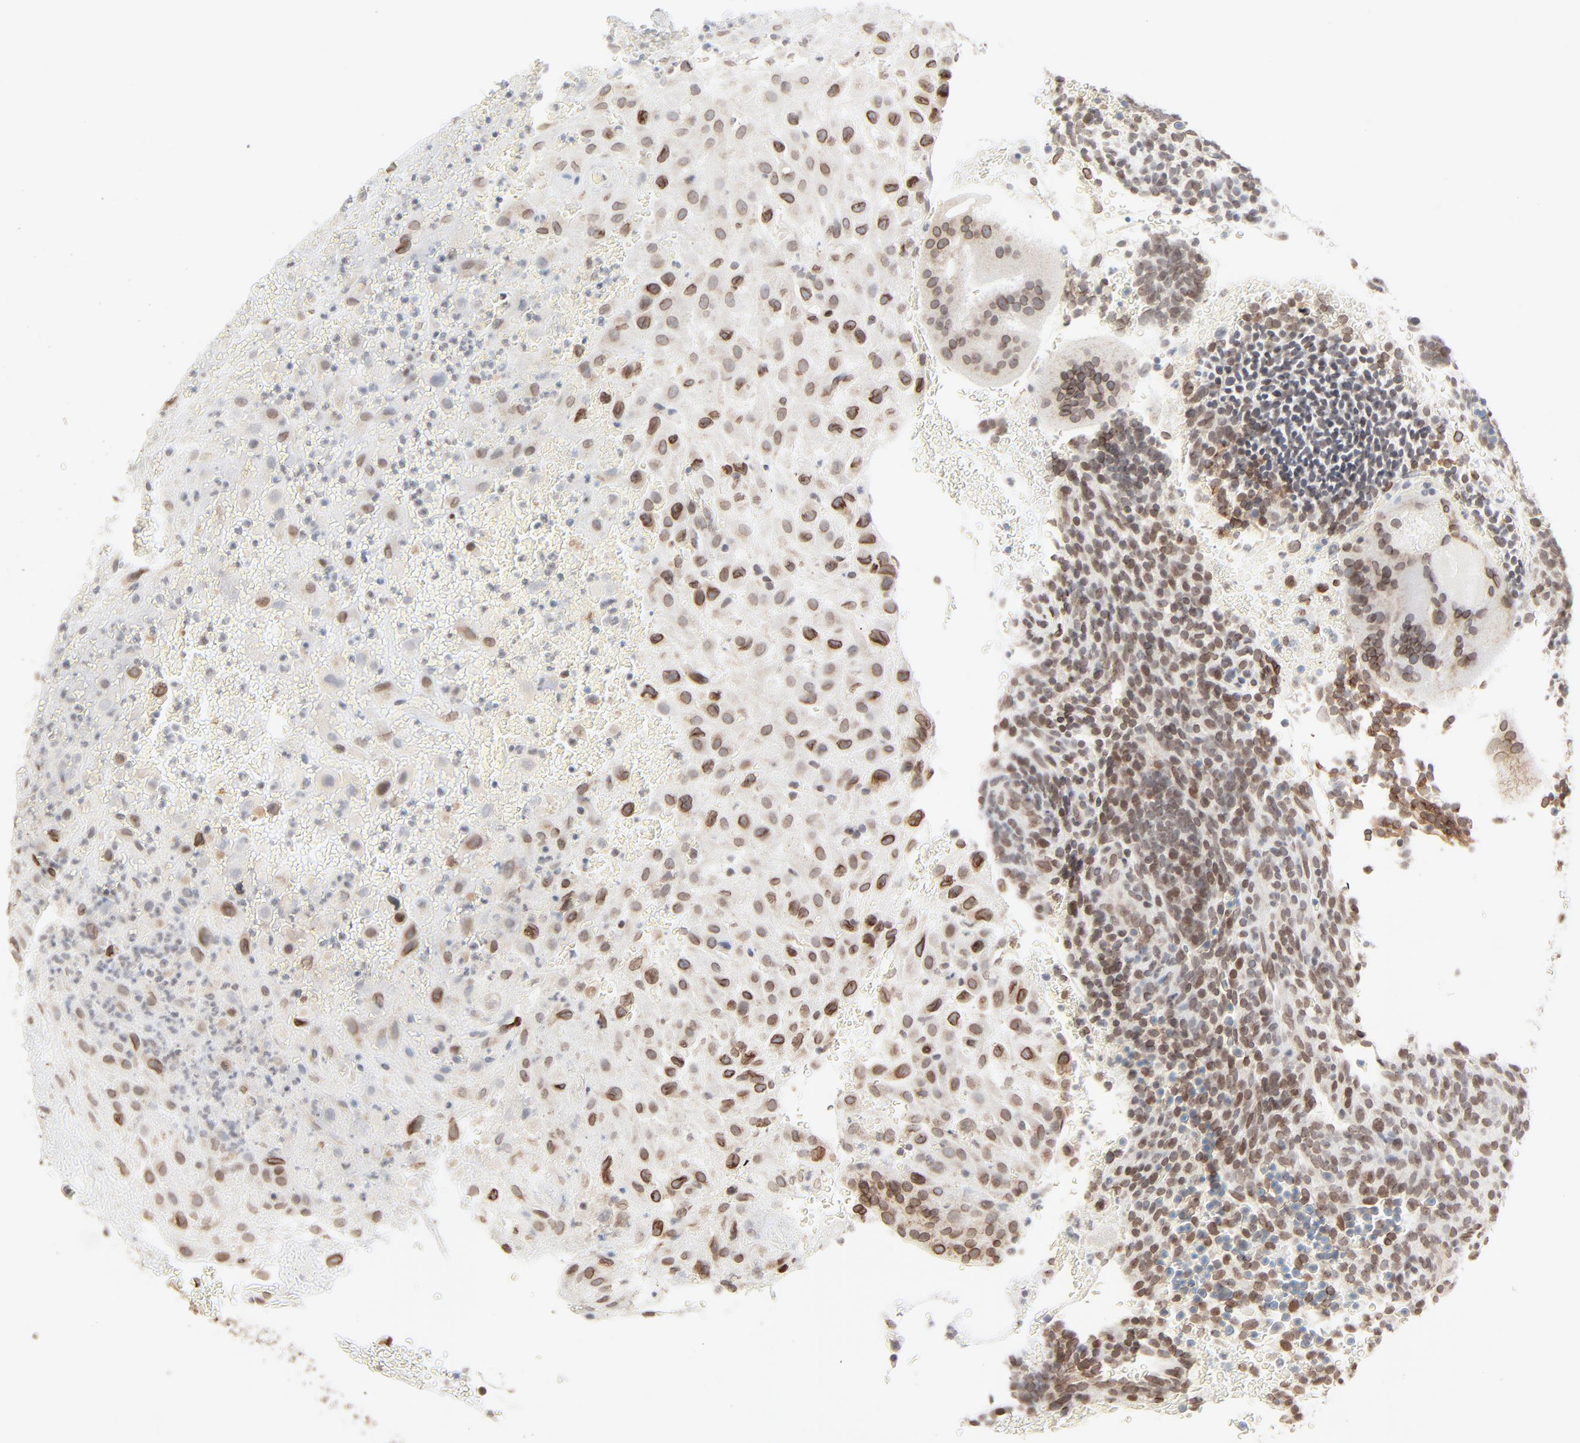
{"staining": {"intensity": "moderate", "quantity": ">75%", "location": "cytoplasmic/membranous,nuclear"}, "tissue": "placenta", "cell_type": "Decidual cells", "image_type": "normal", "snomed": [{"axis": "morphology", "description": "Normal tissue, NOS"}, {"axis": "topography", "description": "Placenta"}], "caption": "Moderate cytoplasmic/membranous,nuclear expression for a protein is seen in about >75% of decidual cells of unremarkable placenta using immunohistochemistry.", "gene": "MAD1L1", "patient": {"sex": "female", "age": 19}}